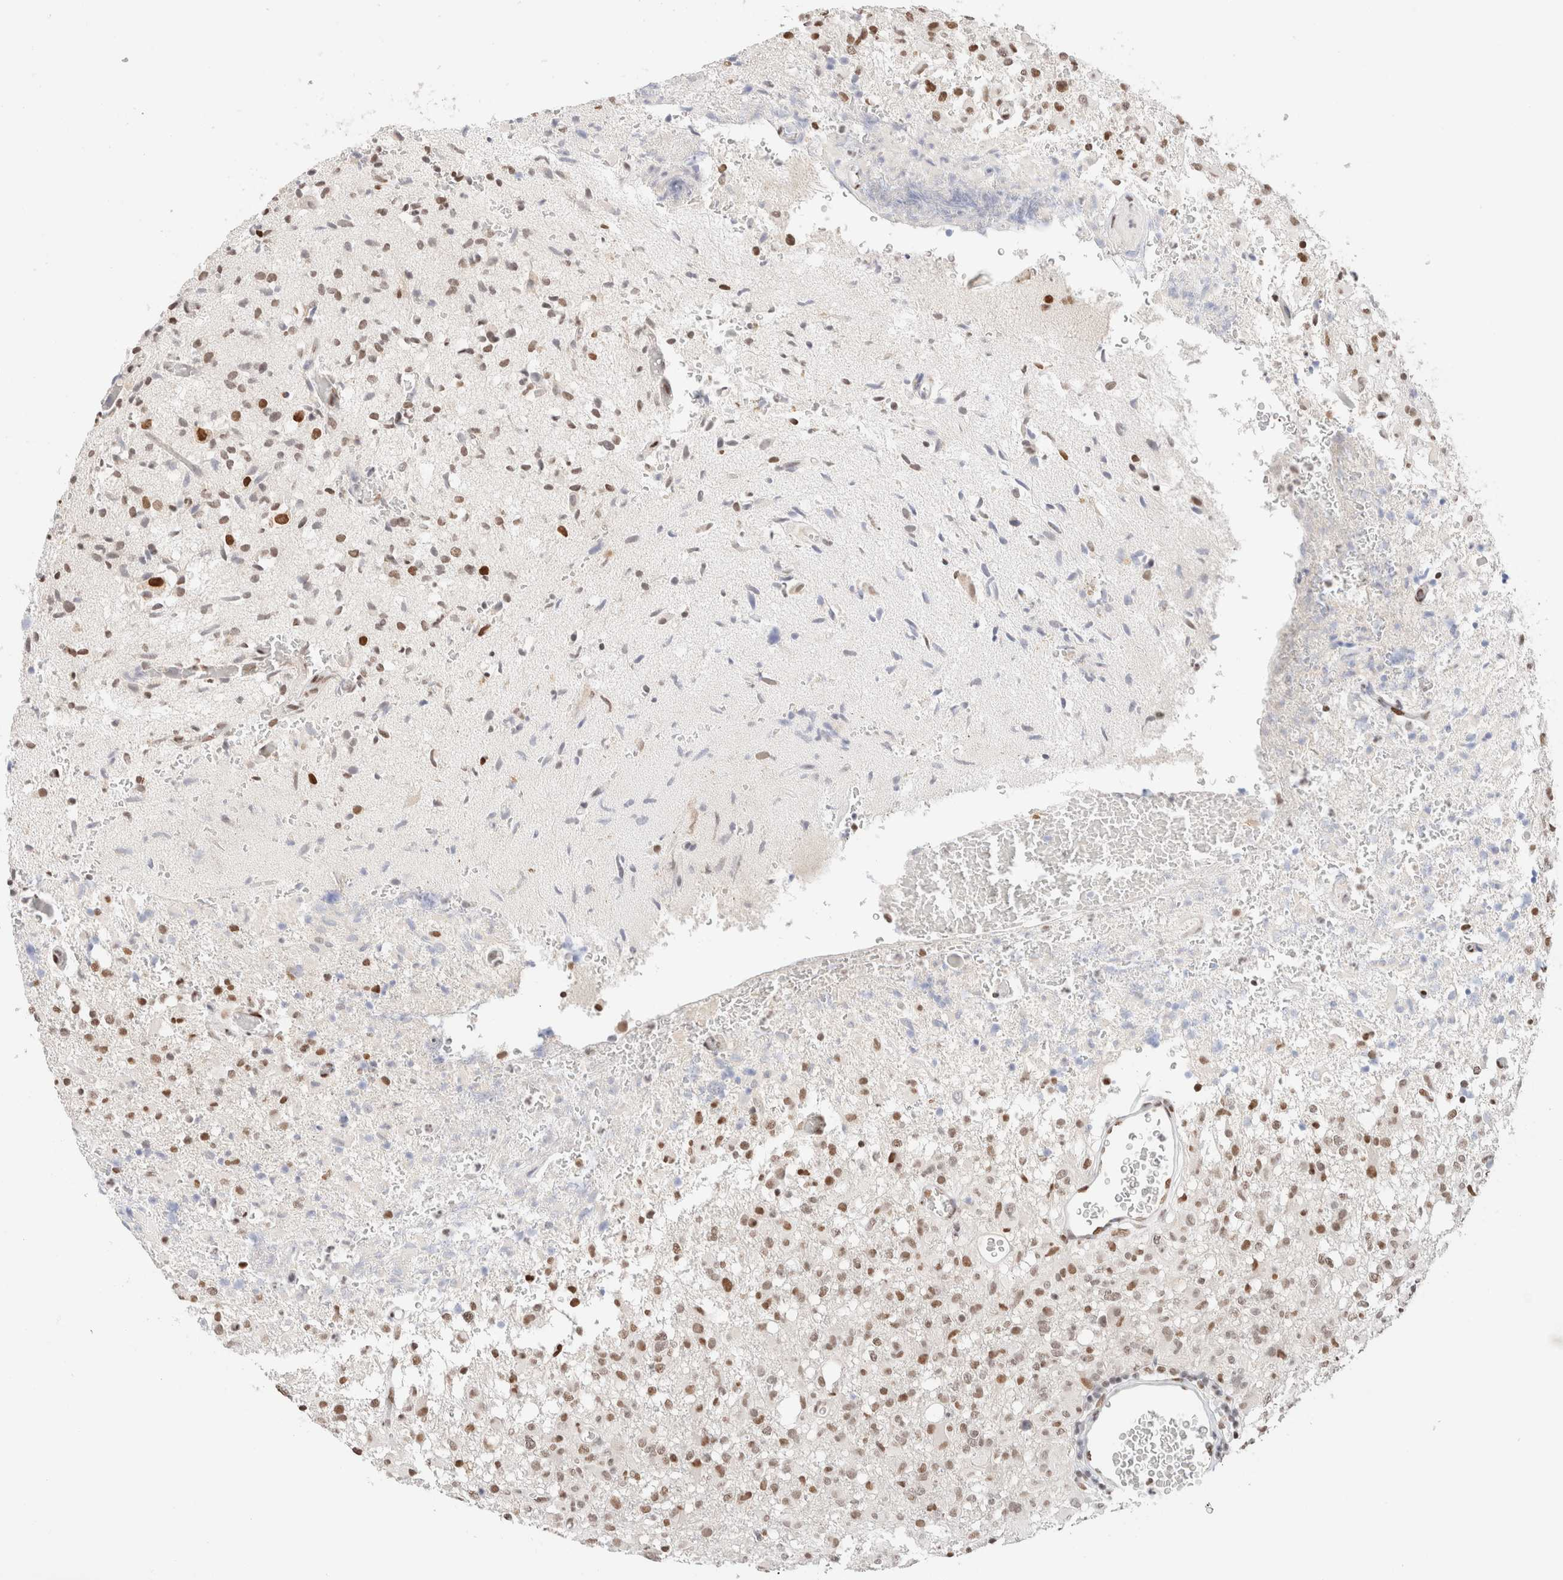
{"staining": {"intensity": "moderate", "quantity": ">75%", "location": "nuclear"}, "tissue": "glioma", "cell_type": "Tumor cells", "image_type": "cancer", "snomed": [{"axis": "morphology", "description": "Glioma, malignant, High grade"}, {"axis": "topography", "description": "Brain"}], "caption": "Protein expression by immunohistochemistry (IHC) shows moderate nuclear expression in approximately >75% of tumor cells in malignant glioma (high-grade).", "gene": "SUPT3H", "patient": {"sex": "female", "age": 57}}